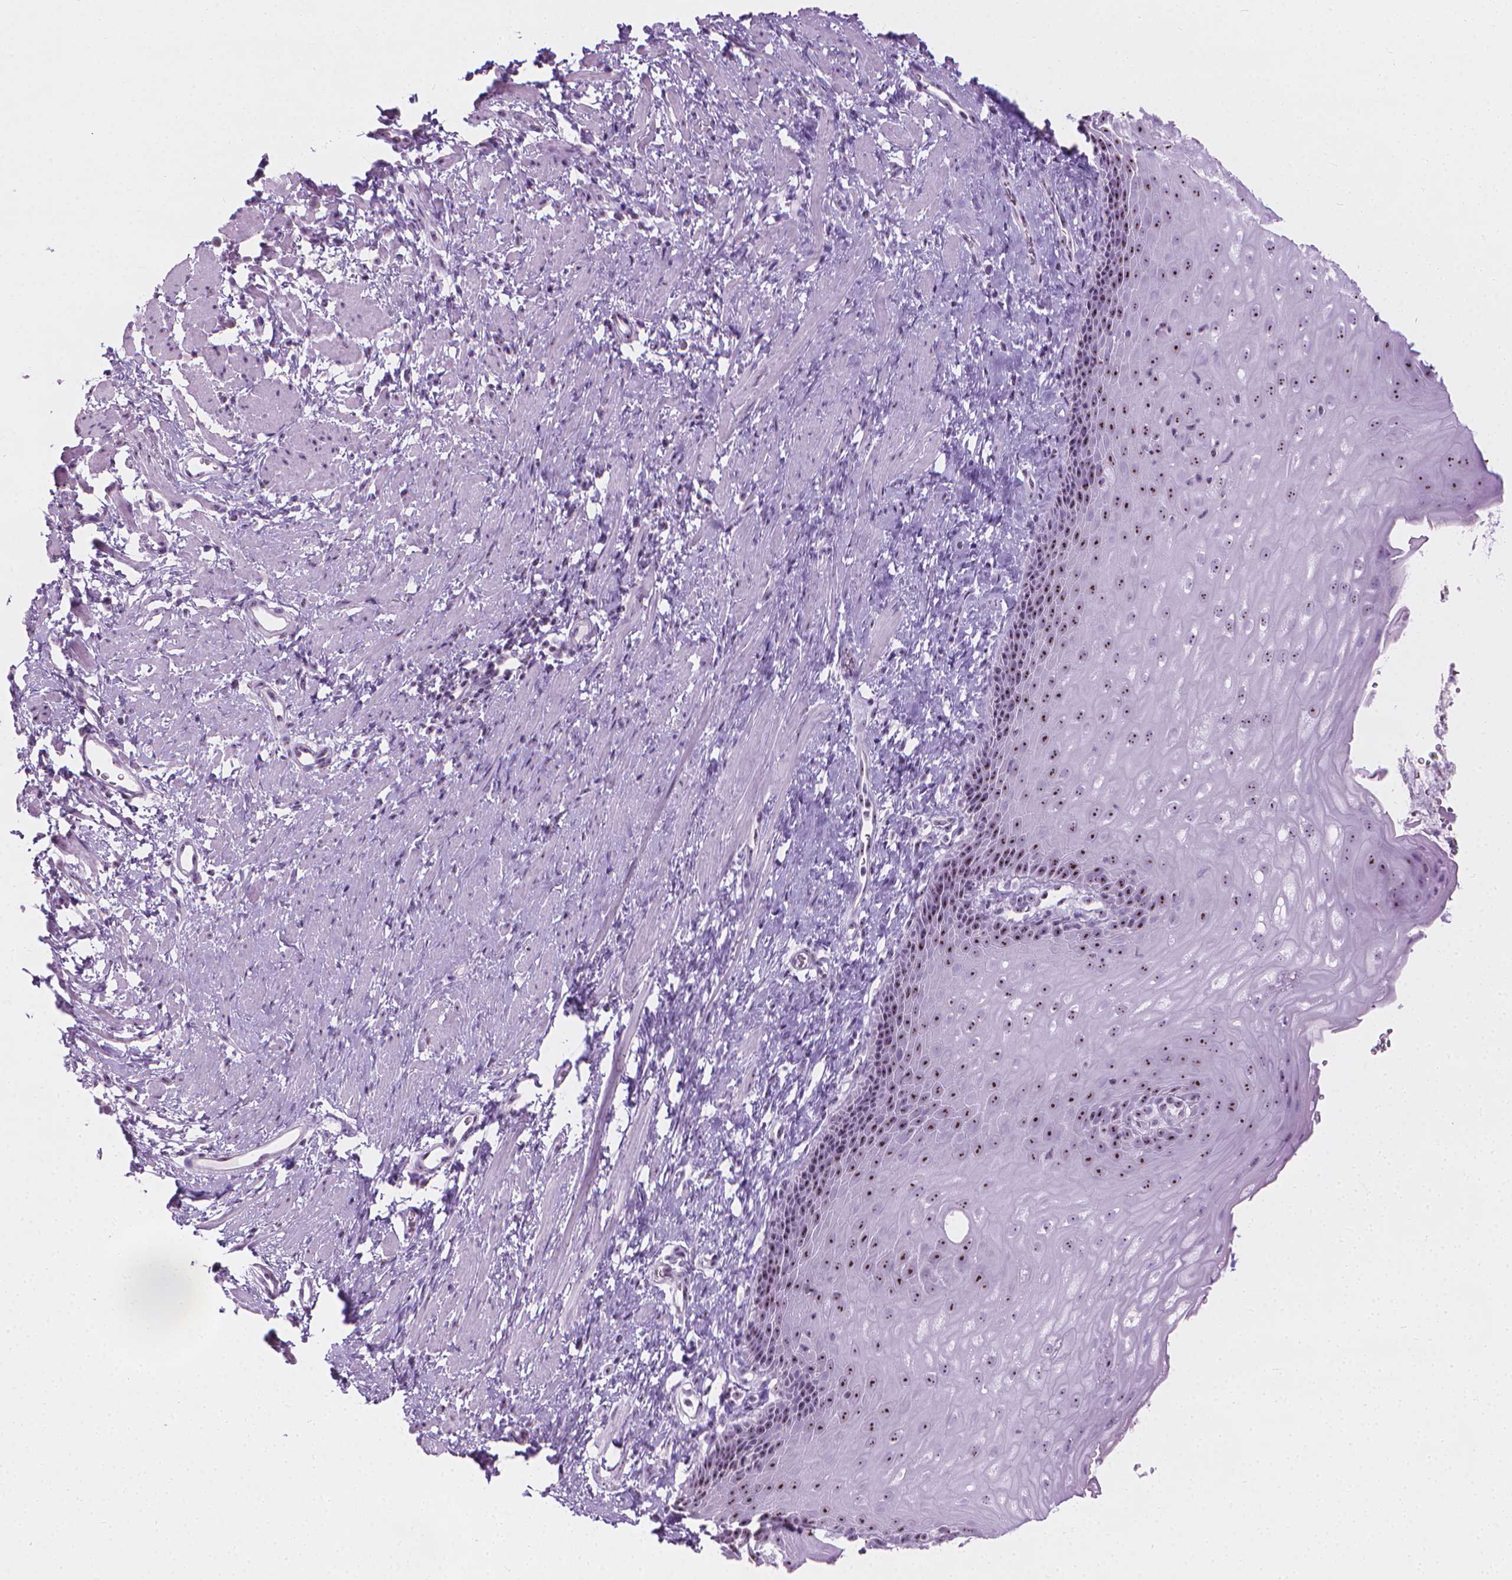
{"staining": {"intensity": "moderate", "quantity": ">75%", "location": "nuclear"}, "tissue": "esophagus", "cell_type": "Squamous epithelial cells", "image_type": "normal", "snomed": [{"axis": "morphology", "description": "Normal tissue, NOS"}, {"axis": "topography", "description": "Esophagus"}], "caption": "An image of human esophagus stained for a protein reveals moderate nuclear brown staining in squamous epithelial cells. (brown staining indicates protein expression, while blue staining denotes nuclei).", "gene": "NOL7", "patient": {"sex": "male", "age": 64}}